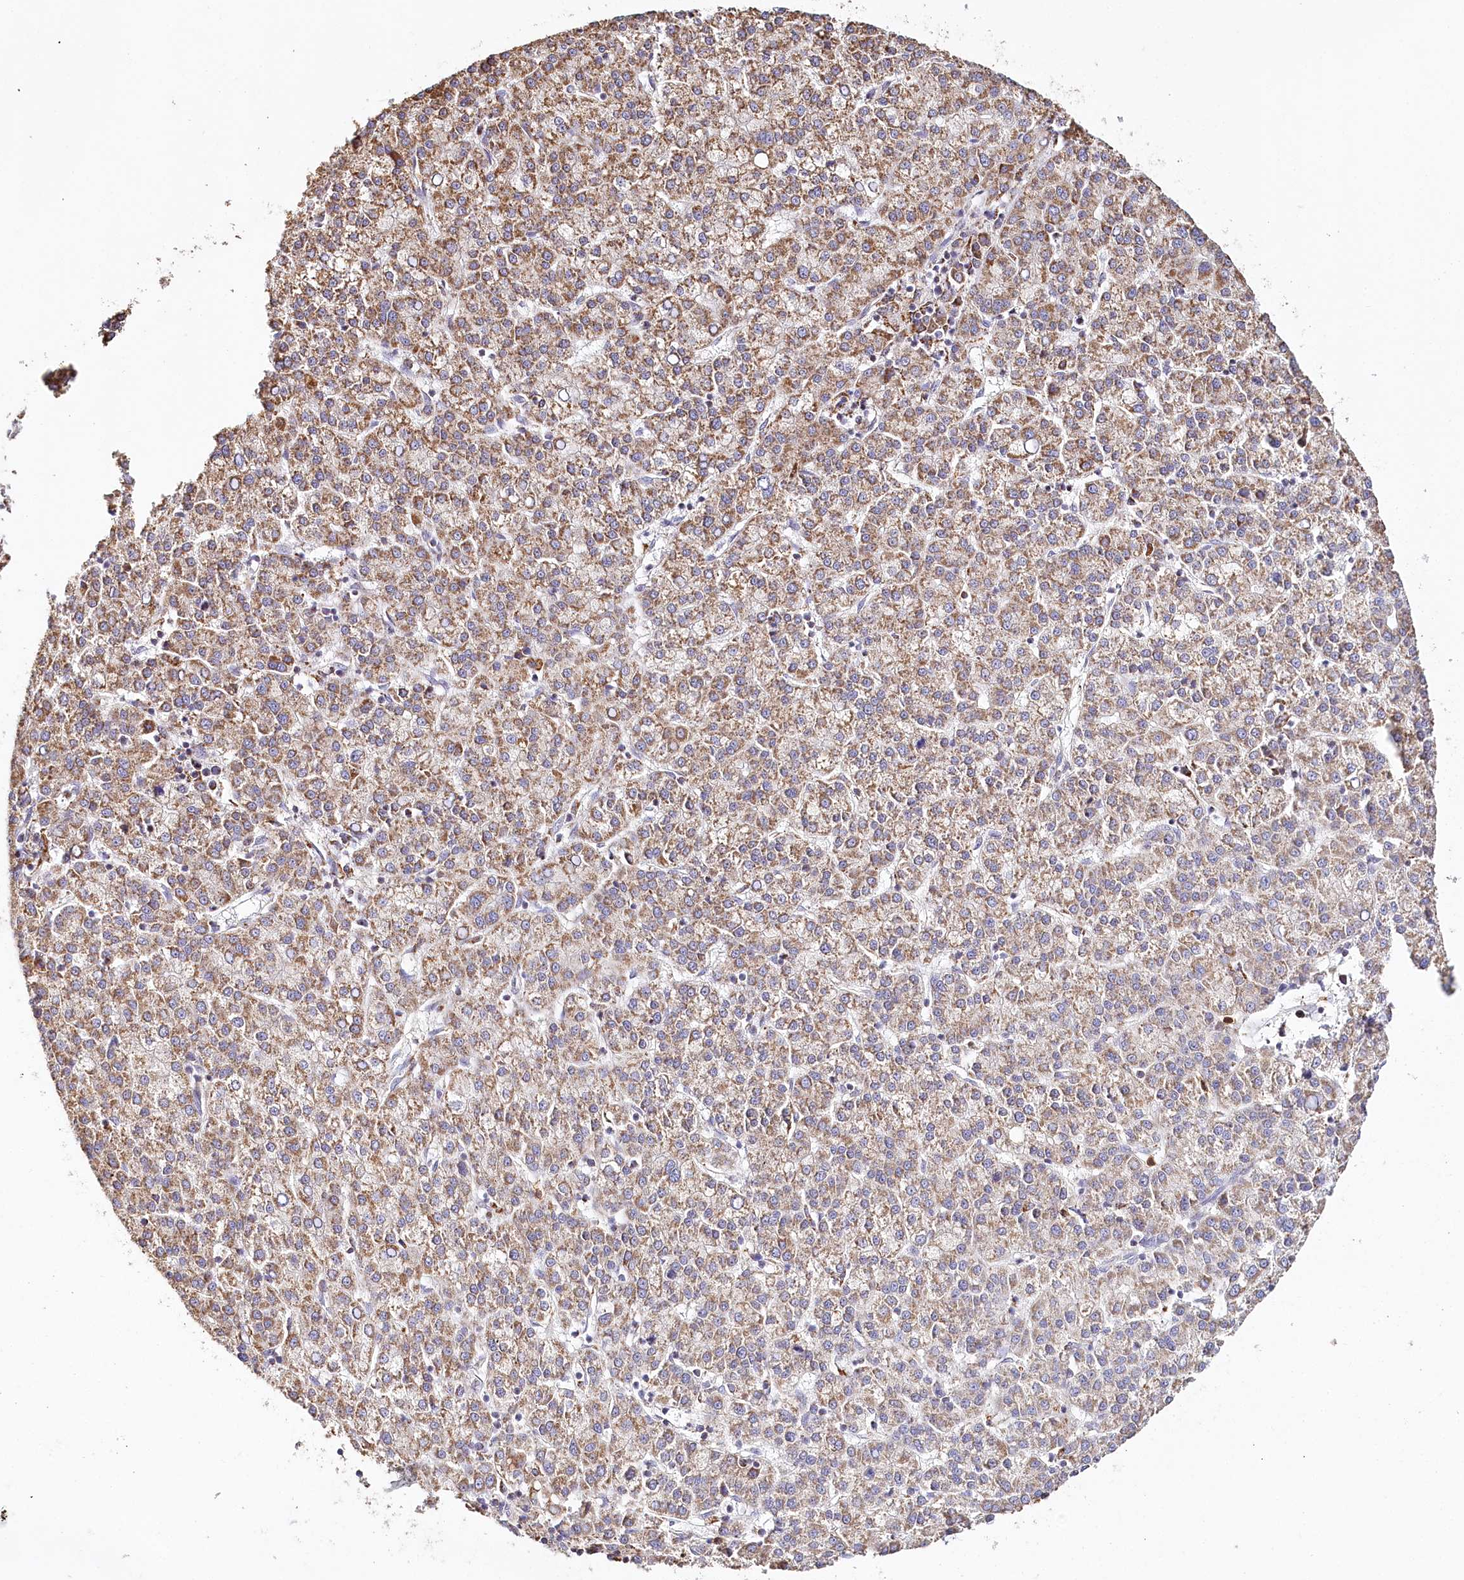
{"staining": {"intensity": "moderate", "quantity": ">75%", "location": "cytoplasmic/membranous"}, "tissue": "liver cancer", "cell_type": "Tumor cells", "image_type": "cancer", "snomed": [{"axis": "morphology", "description": "Carcinoma, Hepatocellular, NOS"}, {"axis": "topography", "description": "Liver"}], "caption": "Liver hepatocellular carcinoma stained with DAB (3,3'-diaminobenzidine) immunohistochemistry (IHC) exhibits medium levels of moderate cytoplasmic/membranous staining in approximately >75% of tumor cells. Nuclei are stained in blue.", "gene": "MMP25", "patient": {"sex": "female", "age": 58}}